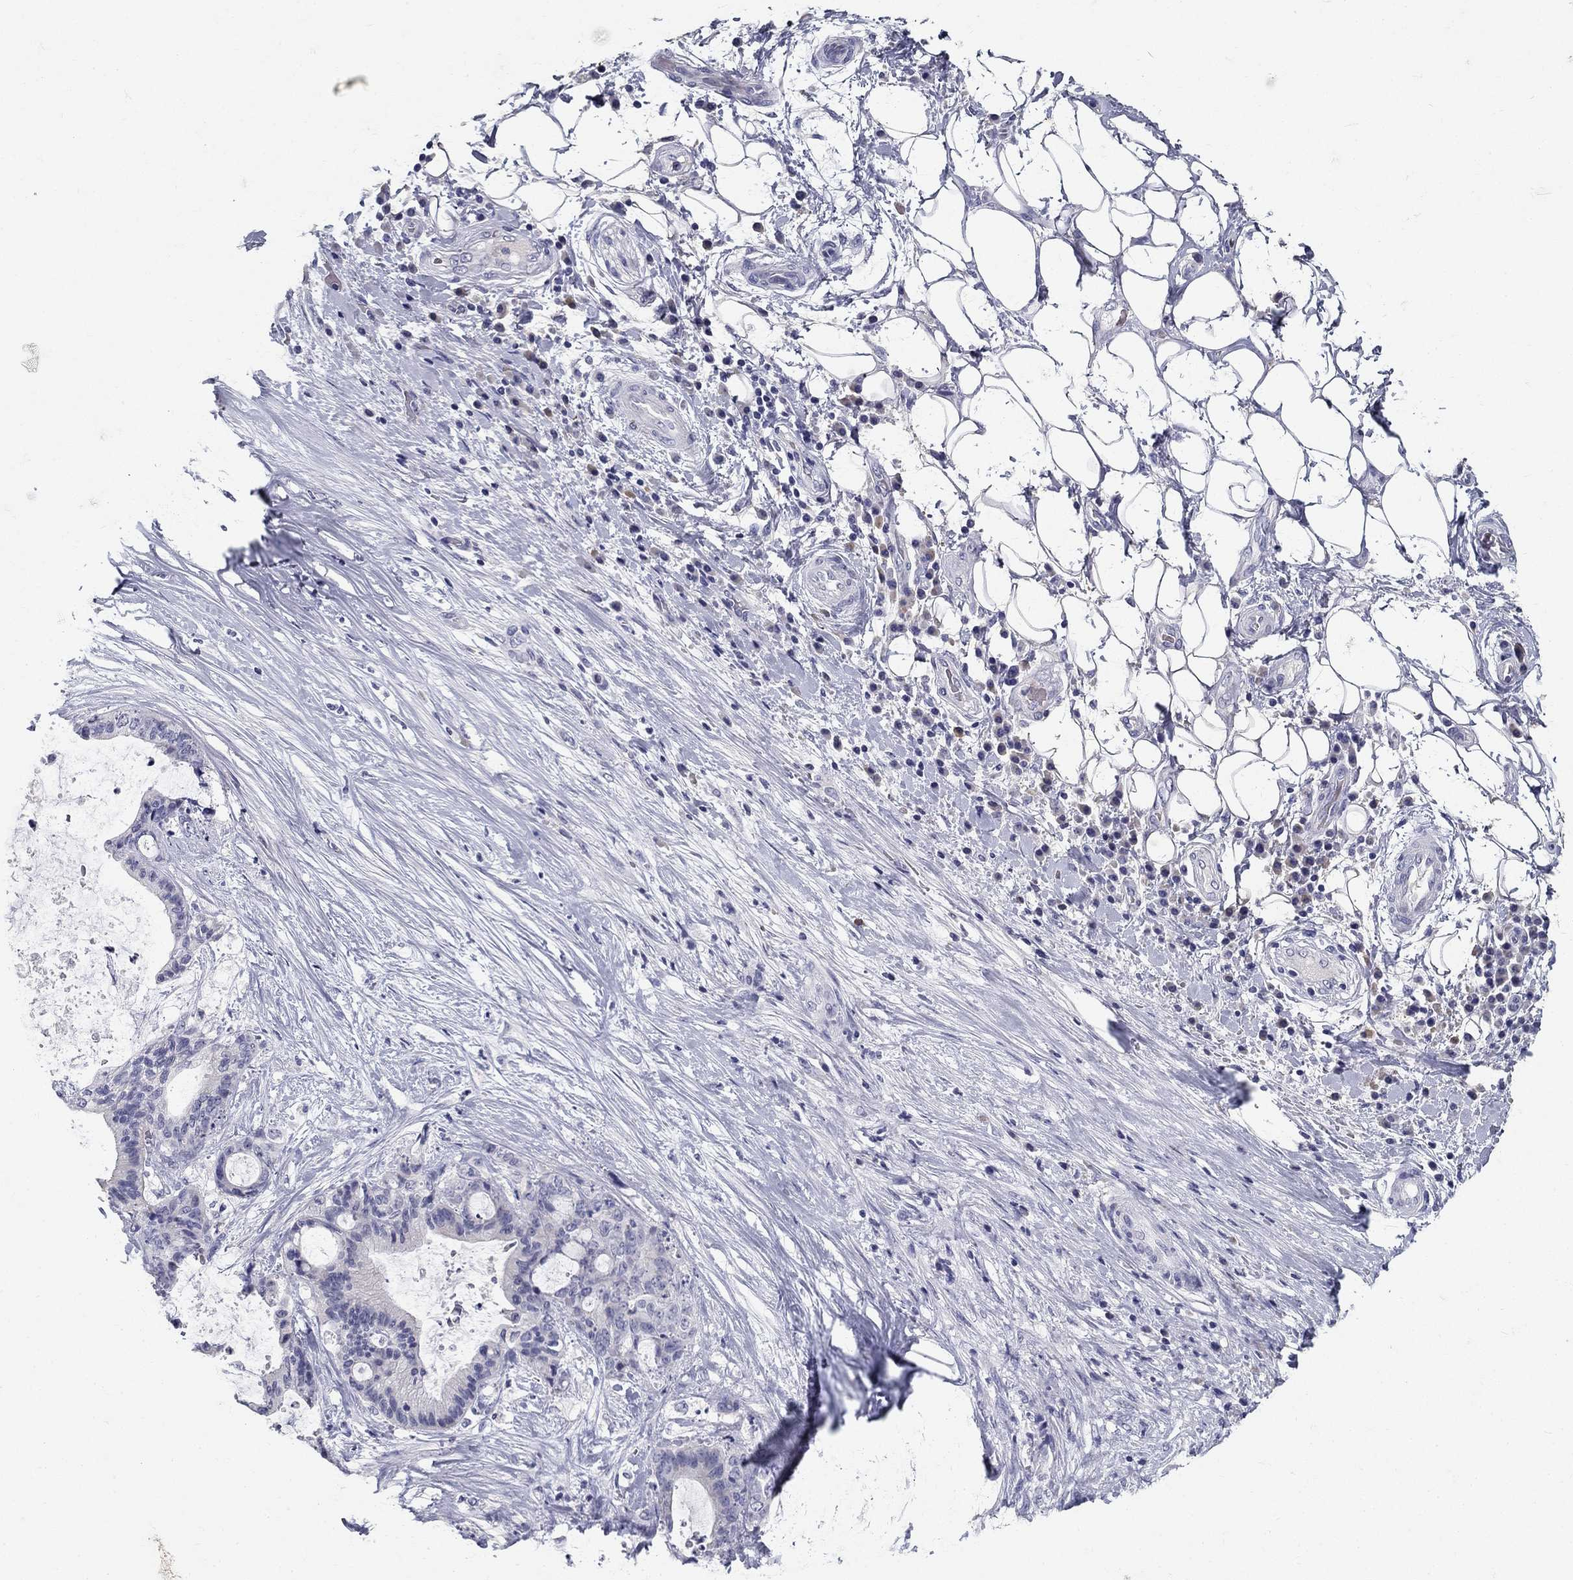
{"staining": {"intensity": "negative", "quantity": "none", "location": "none"}, "tissue": "liver cancer", "cell_type": "Tumor cells", "image_type": "cancer", "snomed": [{"axis": "morphology", "description": "Cholangiocarcinoma"}, {"axis": "topography", "description": "Liver"}], "caption": "Immunohistochemistry image of human liver cancer stained for a protein (brown), which reveals no positivity in tumor cells.", "gene": "POMC", "patient": {"sex": "female", "age": 73}}